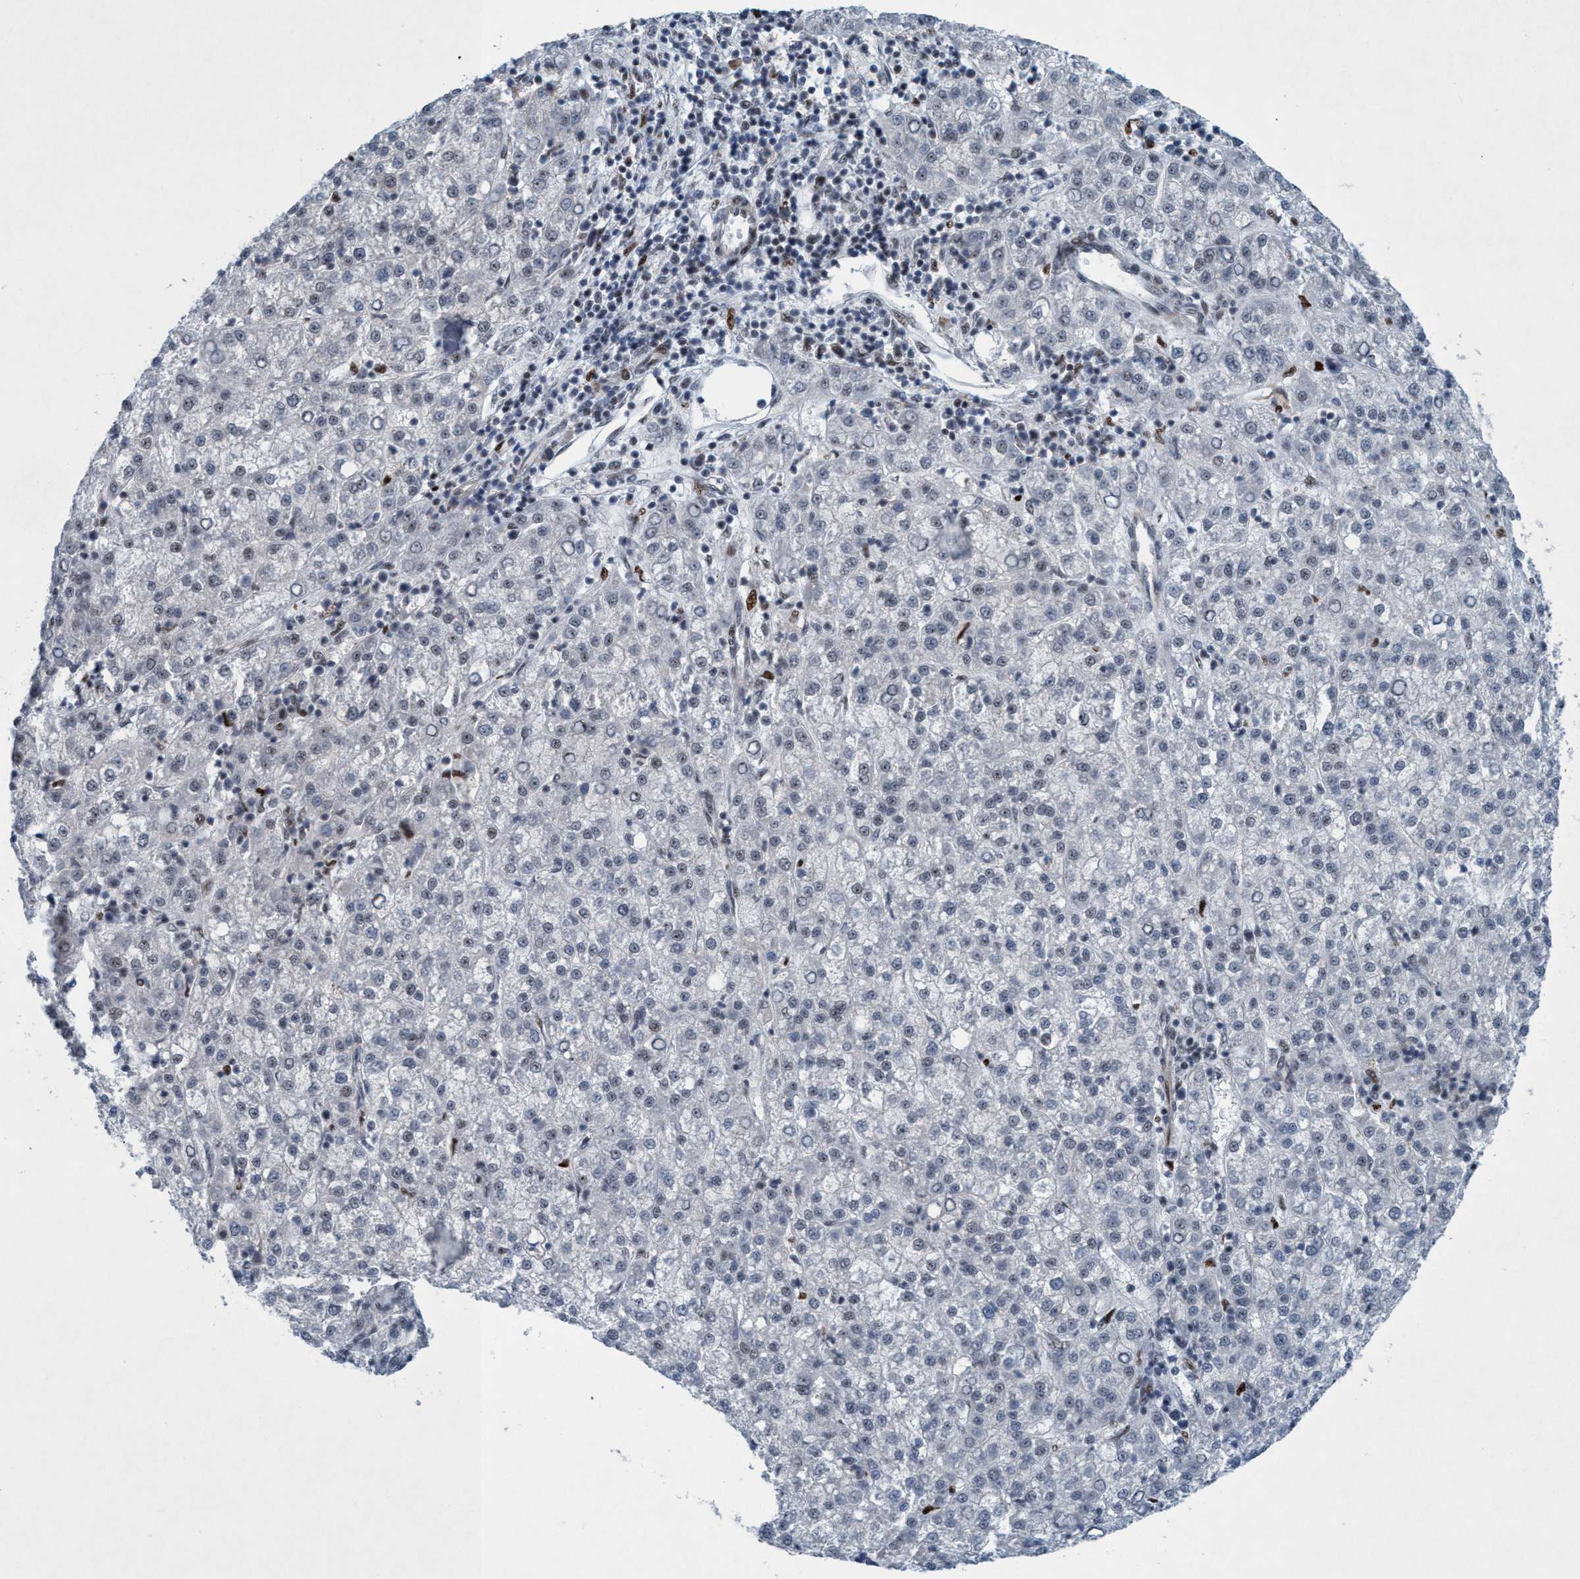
{"staining": {"intensity": "negative", "quantity": "none", "location": "none"}, "tissue": "liver cancer", "cell_type": "Tumor cells", "image_type": "cancer", "snomed": [{"axis": "morphology", "description": "Carcinoma, Hepatocellular, NOS"}, {"axis": "topography", "description": "Liver"}], "caption": "IHC image of human liver cancer stained for a protein (brown), which reveals no positivity in tumor cells. (Immunohistochemistry, brightfield microscopy, high magnification).", "gene": "CWC27", "patient": {"sex": "female", "age": 58}}